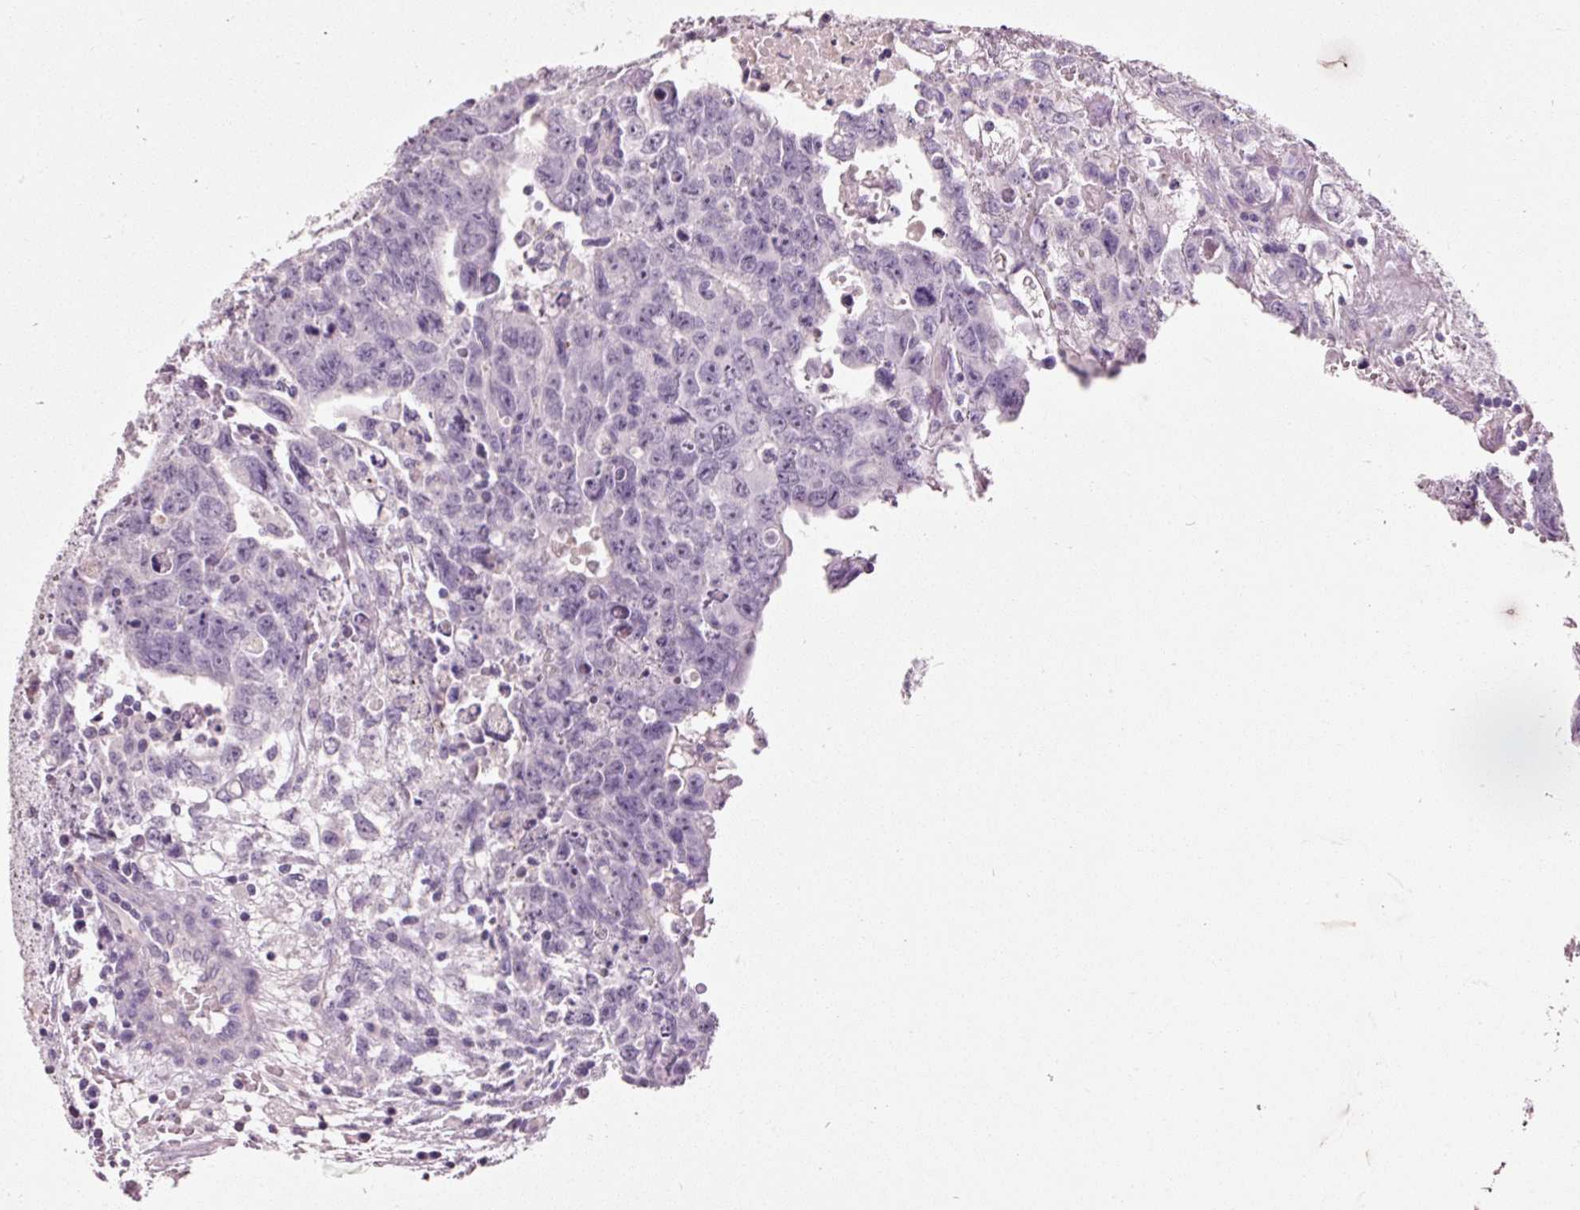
{"staining": {"intensity": "negative", "quantity": "none", "location": "none"}, "tissue": "testis cancer", "cell_type": "Tumor cells", "image_type": "cancer", "snomed": [{"axis": "morphology", "description": "Carcinoma, Embryonal, NOS"}, {"axis": "topography", "description": "Testis"}], "caption": "DAB immunohistochemical staining of testis cancer shows no significant expression in tumor cells. (Stains: DAB (3,3'-diaminobenzidine) IHC with hematoxylin counter stain, Microscopy: brightfield microscopy at high magnification).", "gene": "MUC5AC", "patient": {"sex": "male", "age": 24}}